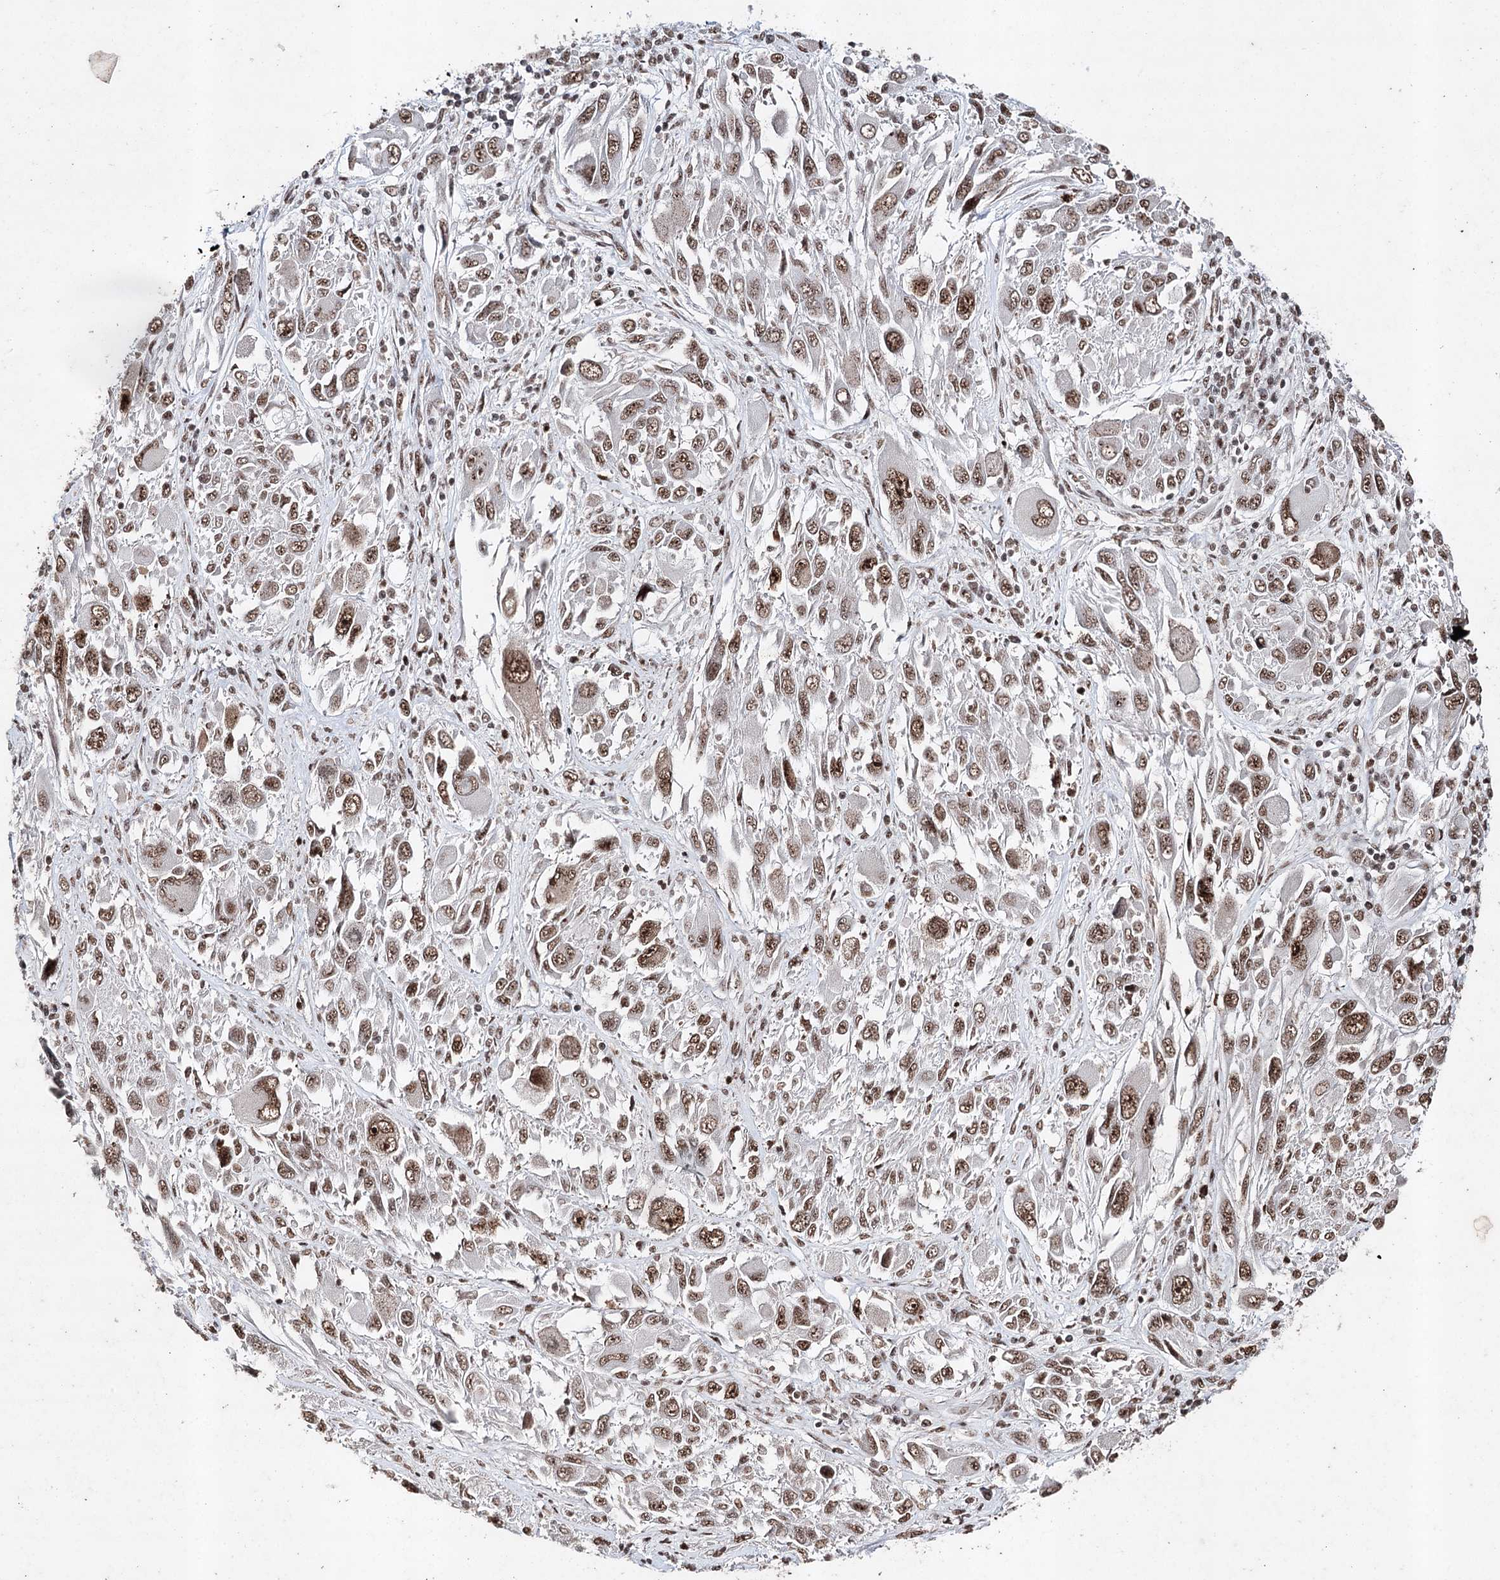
{"staining": {"intensity": "moderate", "quantity": ">75%", "location": "nuclear"}, "tissue": "melanoma", "cell_type": "Tumor cells", "image_type": "cancer", "snomed": [{"axis": "morphology", "description": "Malignant melanoma, NOS"}, {"axis": "topography", "description": "Skin"}], "caption": "Melanoma stained with a brown dye shows moderate nuclear positive positivity in approximately >75% of tumor cells.", "gene": "PDCD4", "patient": {"sex": "female", "age": 91}}